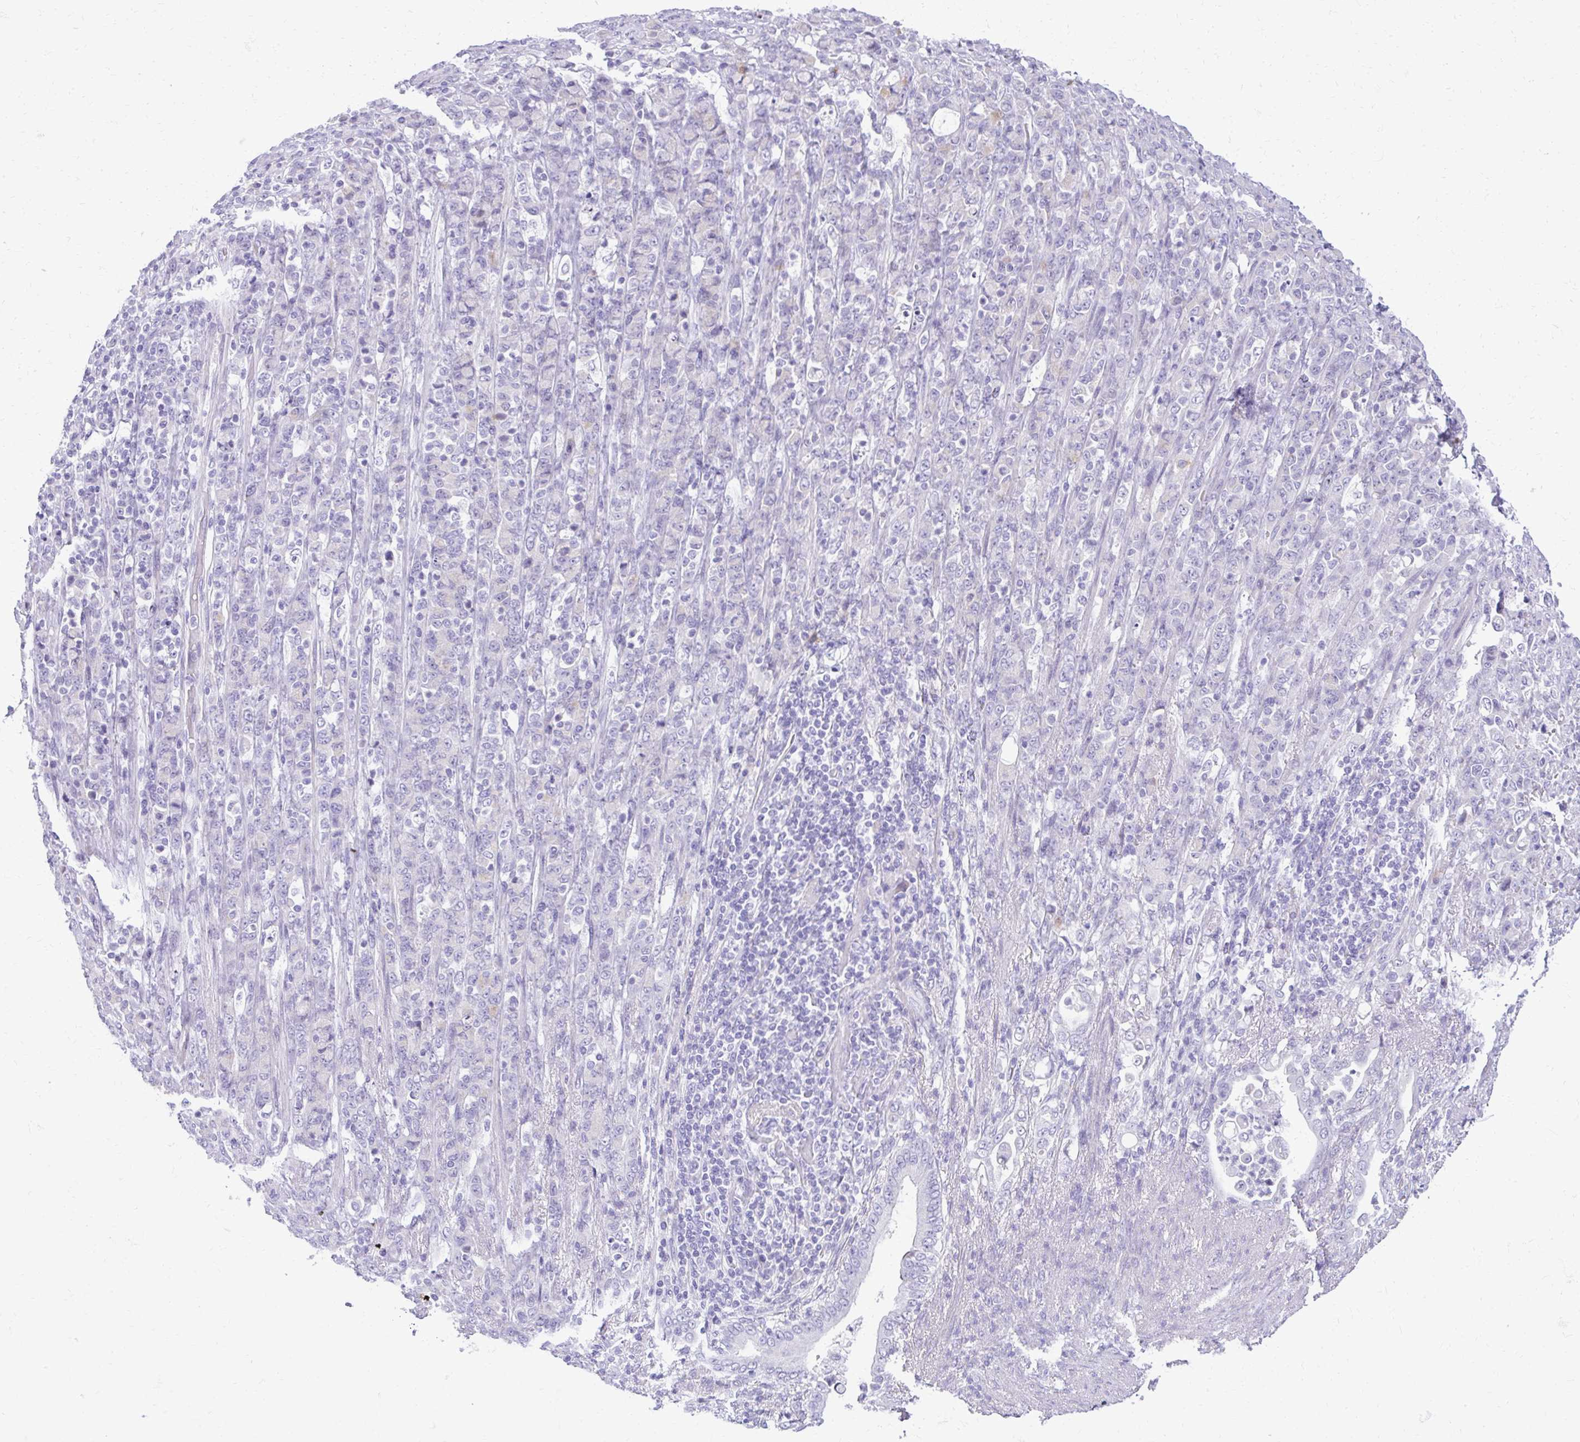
{"staining": {"intensity": "negative", "quantity": "none", "location": "none"}, "tissue": "stomach cancer", "cell_type": "Tumor cells", "image_type": "cancer", "snomed": [{"axis": "morphology", "description": "Normal tissue, NOS"}, {"axis": "morphology", "description": "Adenocarcinoma, NOS"}, {"axis": "topography", "description": "Stomach"}], "caption": "This is an IHC histopathology image of human stomach cancer (adenocarcinoma). There is no expression in tumor cells.", "gene": "PRAP1", "patient": {"sex": "female", "age": 79}}